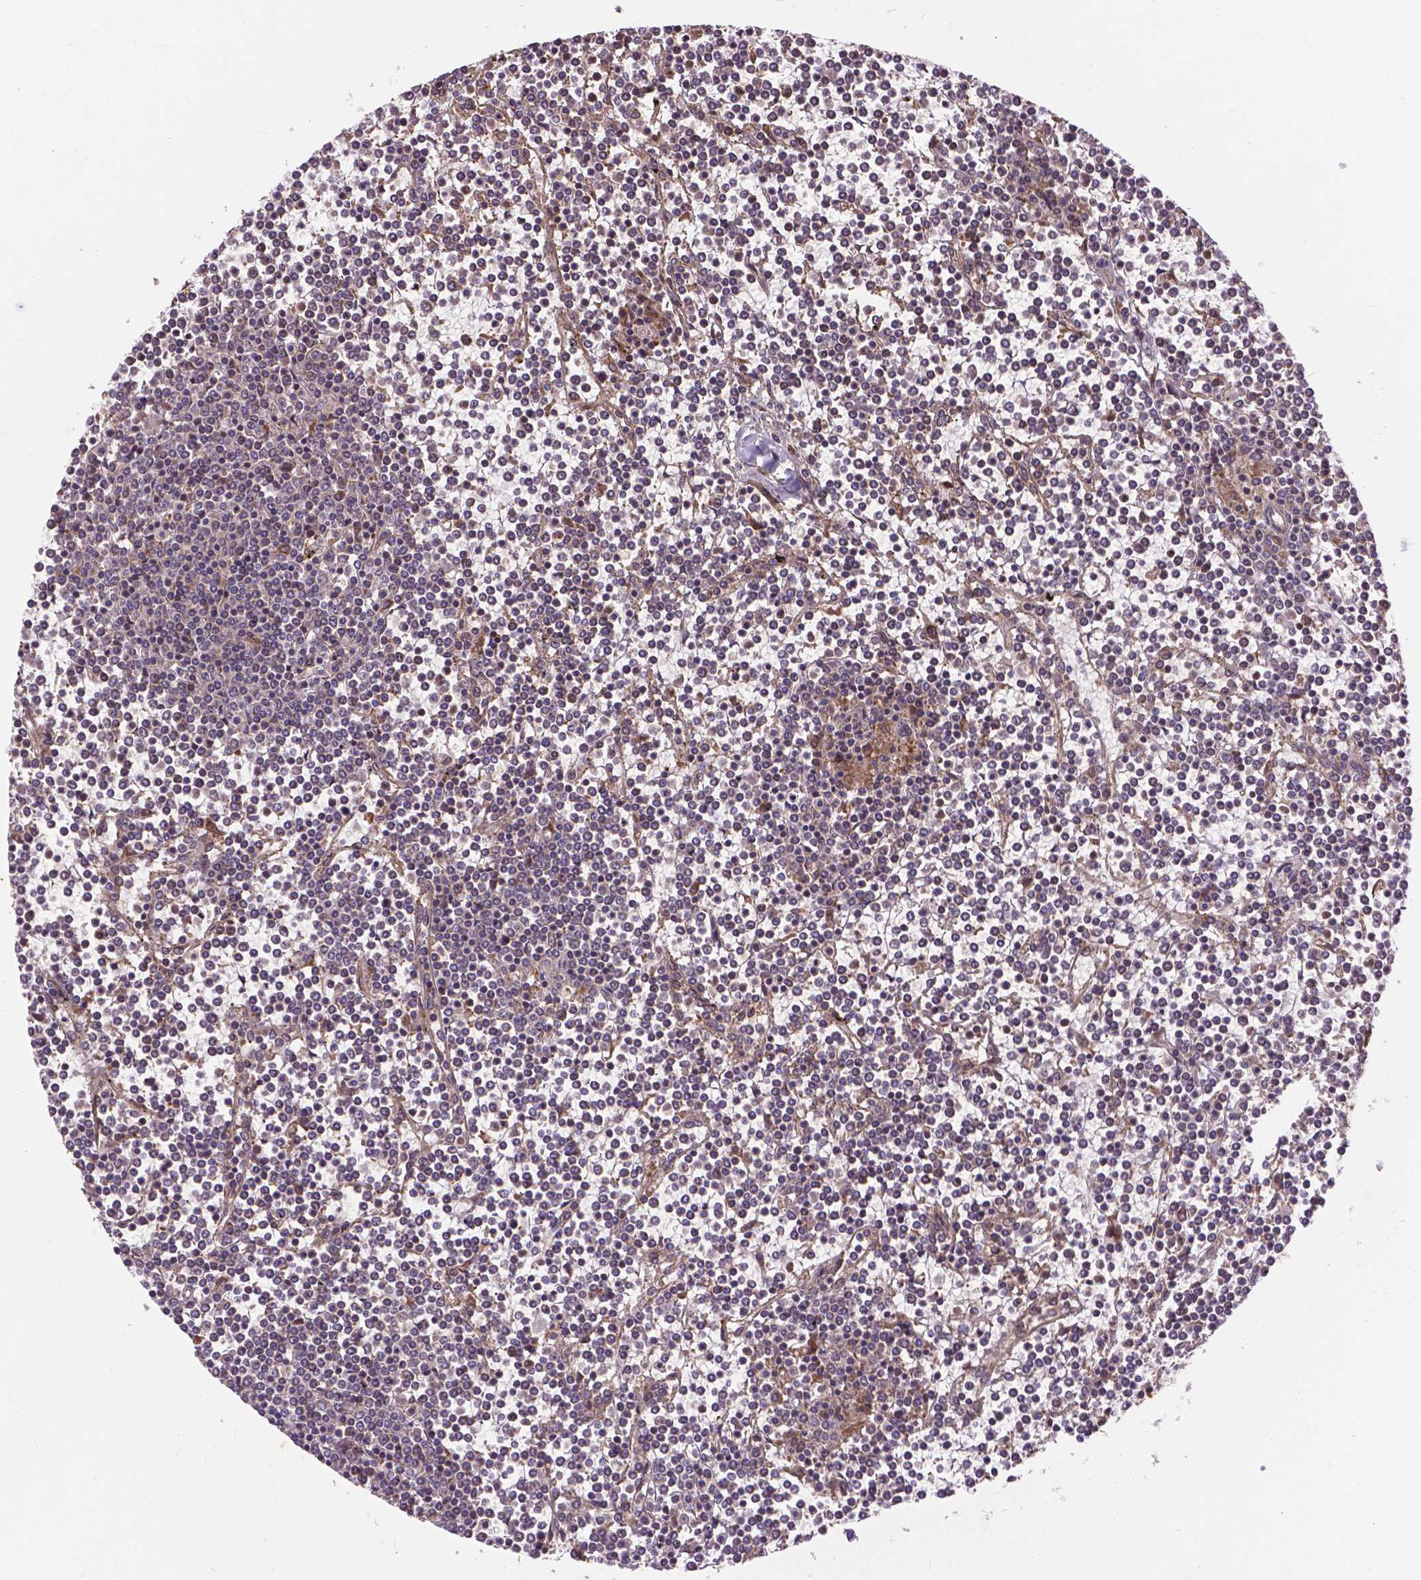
{"staining": {"intensity": "weak", "quantity": "25%-75%", "location": "cytoplasmic/membranous"}, "tissue": "lymphoma", "cell_type": "Tumor cells", "image_type": "cancer", "snomed": [{"axis": "morphology", "description": "Malignant lymphoma, non-Hodgkin's type, Low grade"}, {"axis": "topography", "description": "Spleen"}], "caption": "Human malignant lymphoma, non-Hodgkin's type (low-grade) stained with a brown dye exhibits weak cytoplasmic/membranous positive expression in about 25%-75% of tumor cells.", "gene": "ZNF616", "patient": {"sex": "female", "age": 19}}